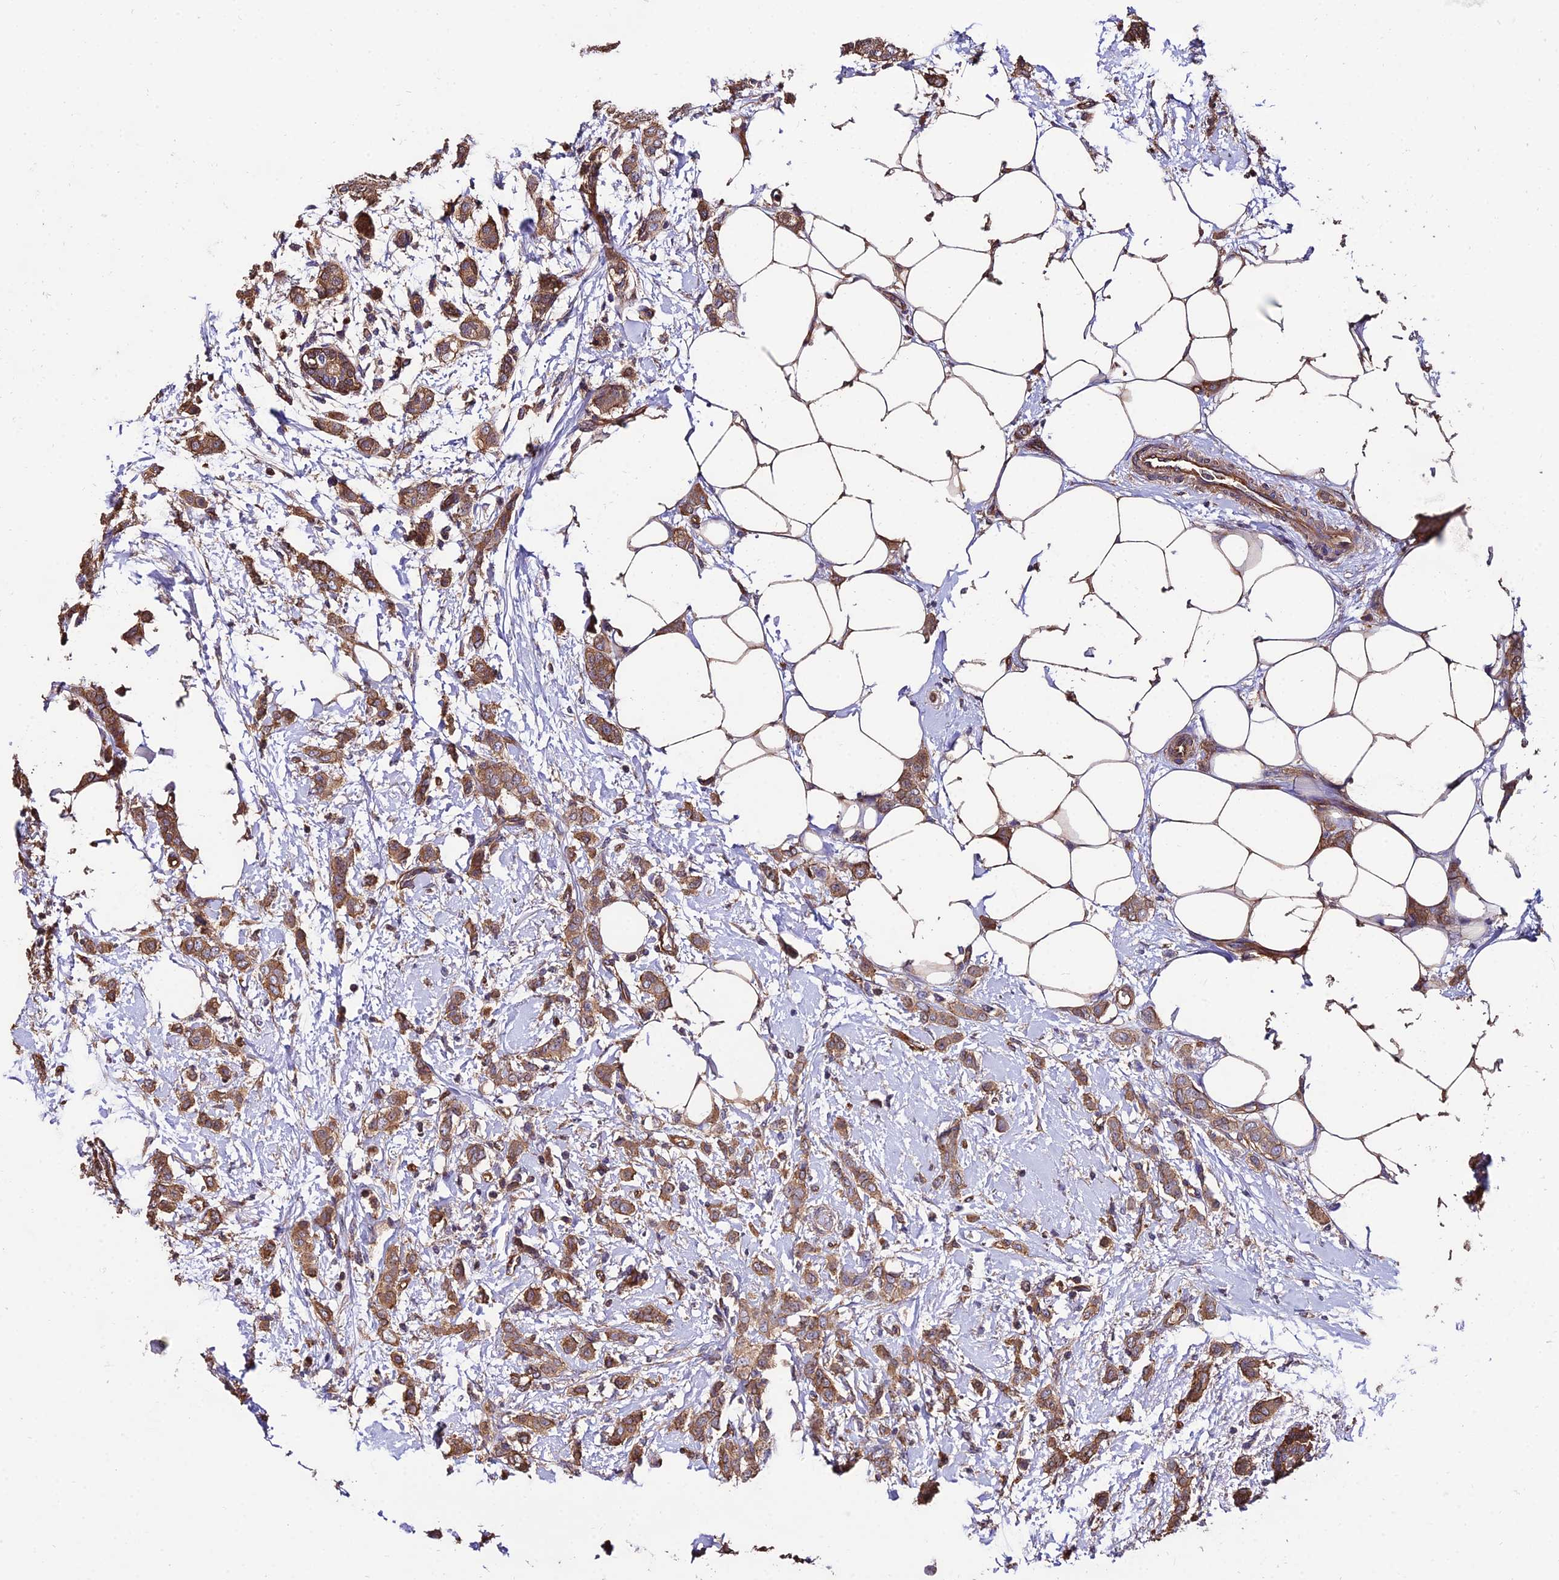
{"staining": {"intensity": "moderate", "quantity": ">75%", "location": "cytoplasmic/membranous"}, "tissue": "breast cancer", "cell_type": "Tumor cells", "image_type": "cancer", "snomed": [{"axis": "morphology", "description": "Duct carcinoma"}, {"axis": "topography", "description": "Breast"}], "caption": "Immunohistochemistry of breast cancer (invasive ductal carcinoma) shows medium levels of moderate cytoplasmic/membranous staining in approximately >75% of tumor cells.", "gene": "CALM2", "patient": {"sex": "female", "age": 72}}